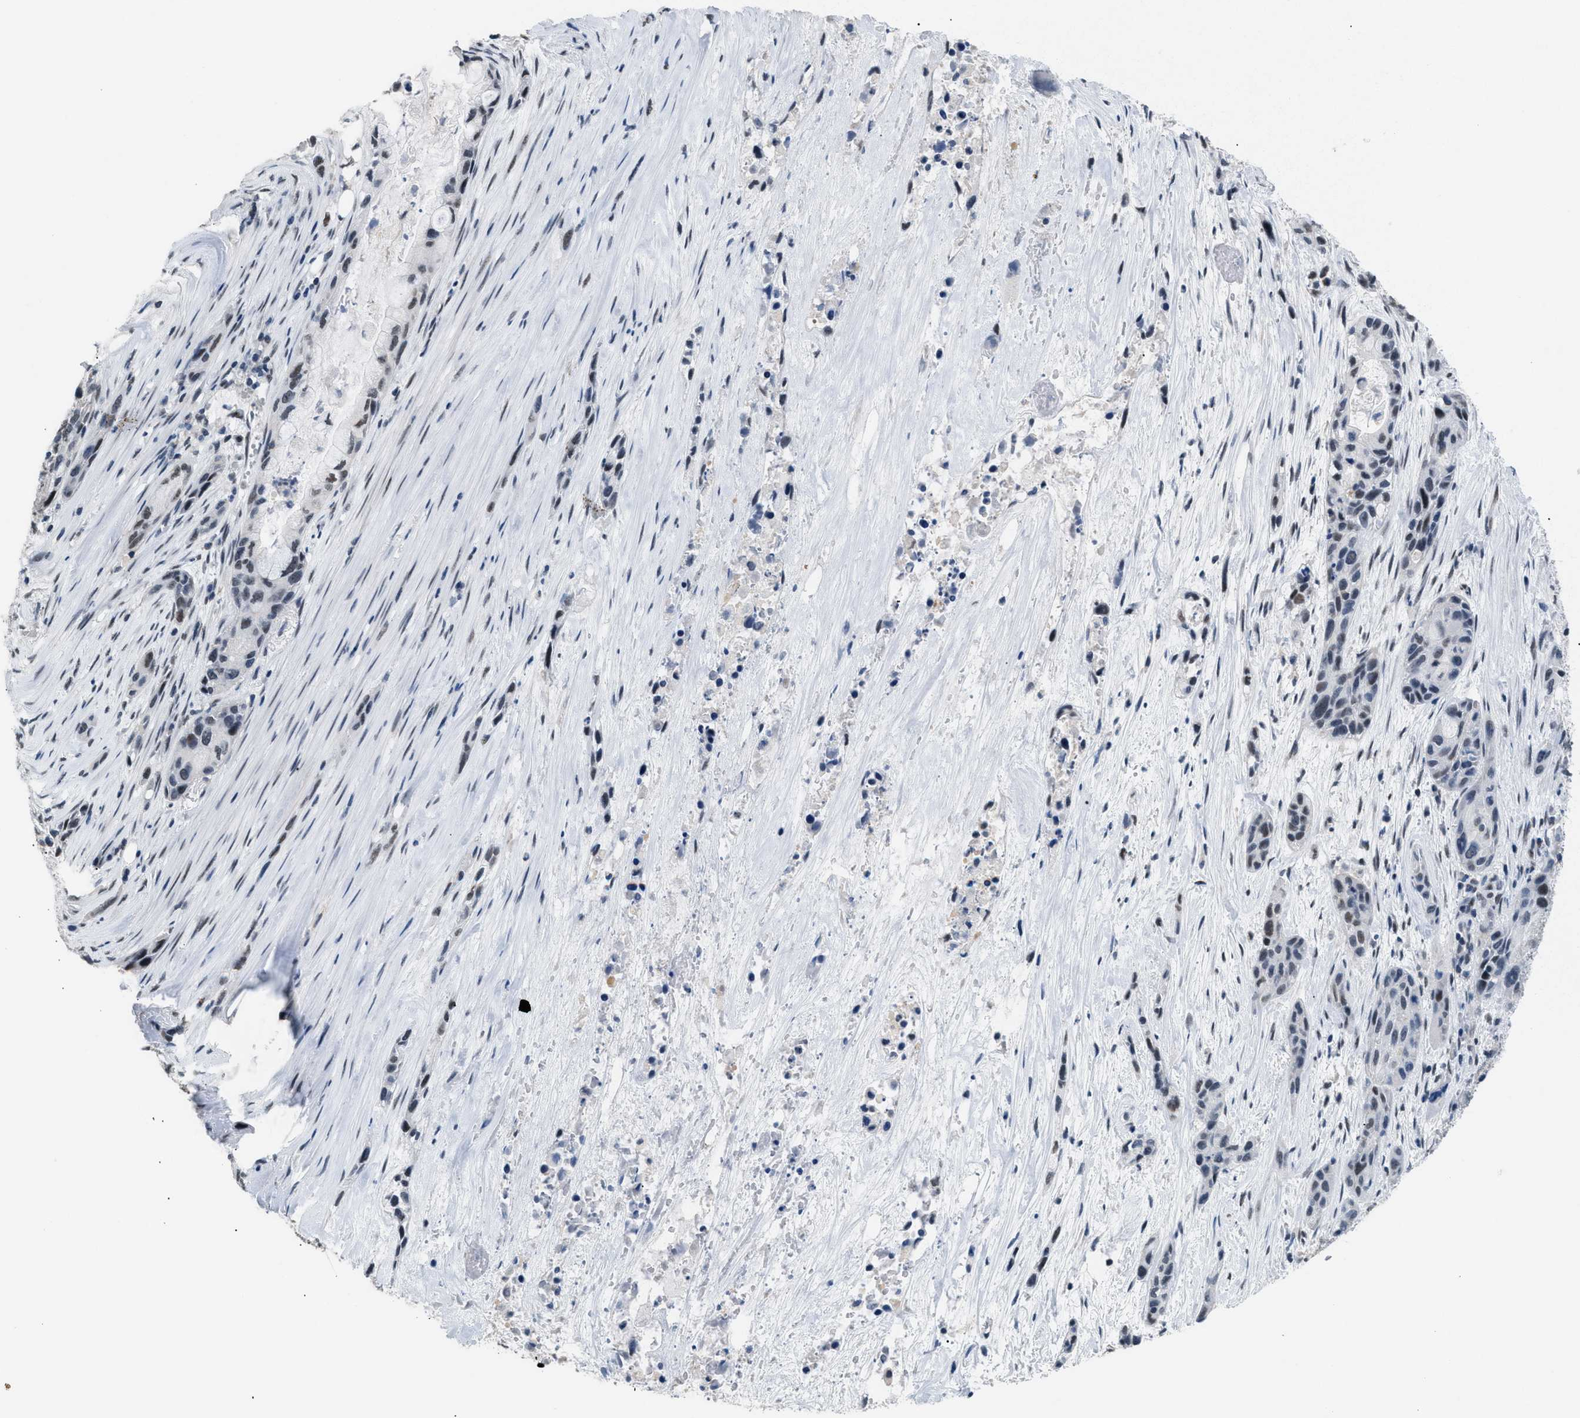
{"staining": {"intensity": "weak", "quantity": "<25%", "location": "nuclear"}, "tissue": "pancreatic cancer", "cell_type": "Tumor cells", "image_type": "cancer", "snomed": [{"axis": "morphology", "description": "Adenocarcinoma, NOS"}, {"axis": "topography", "description": "Pancreas"}], "caption": "This is a micrograph of immunohistochemistry (IHC) staining of adenocarcinoma (pancreatic), which shows no positivity in tumor cells.", "gene": "KCNC3", "patient": {"sex": "male", "age": 53}}